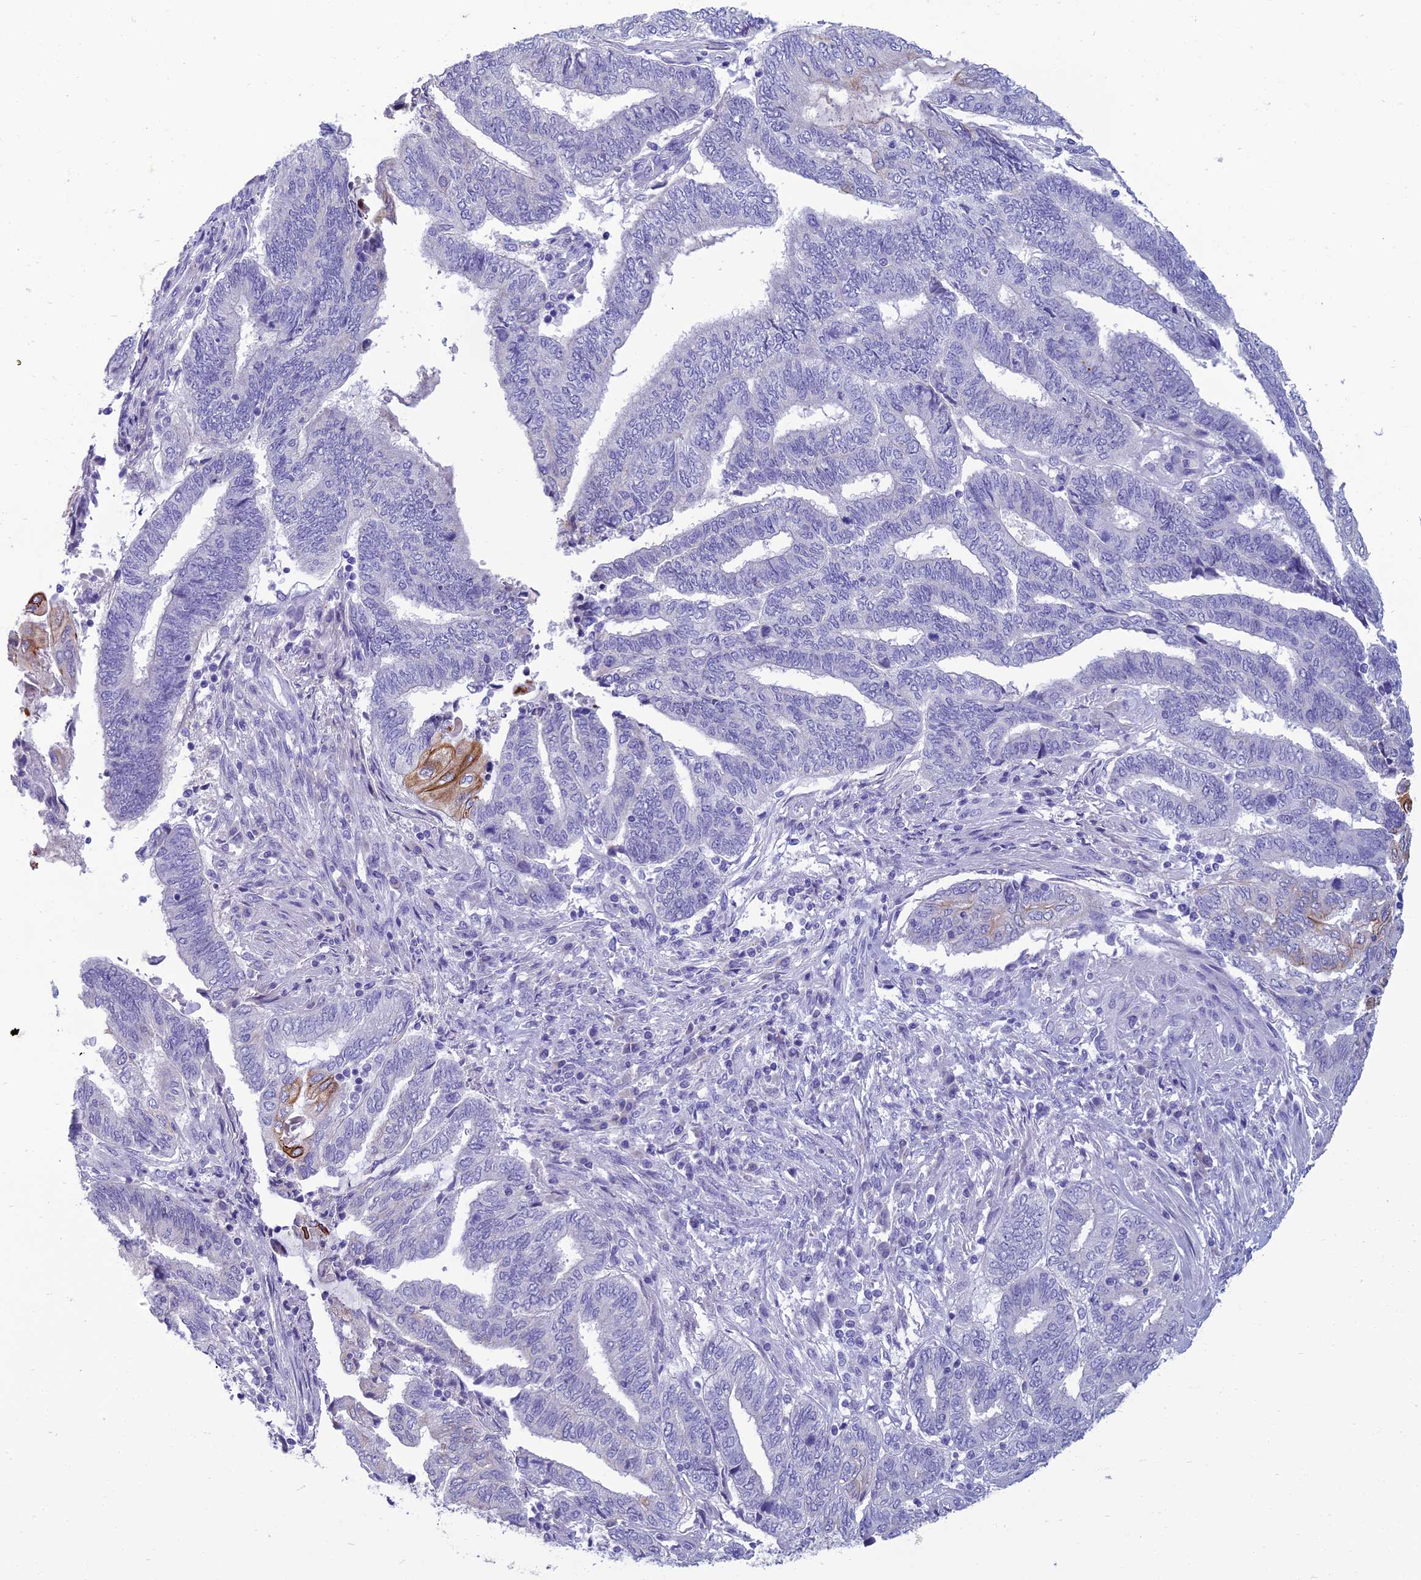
{"staining": {"intensity": "negative", "quantity": "none", "location": "none"}, "tissue": "endometrial cancer", "cell_type": "Tumor cells", "image_type": "cancer", "snomed": [{"axis": "morphology", "description": "Adenocarcinoma, NOS"}, {"axis": "topography", "description": "Uterus"}, {"axis": "topography", "description": "Endometrium"}], "caption": "An immunohistochemistry (IHC) image of endometrial cancer is shown. There is no staining in tumor cells of endometrial cancer.", "gene": "SPTLC3", "patient": {"sex": "female", "age": 70}}